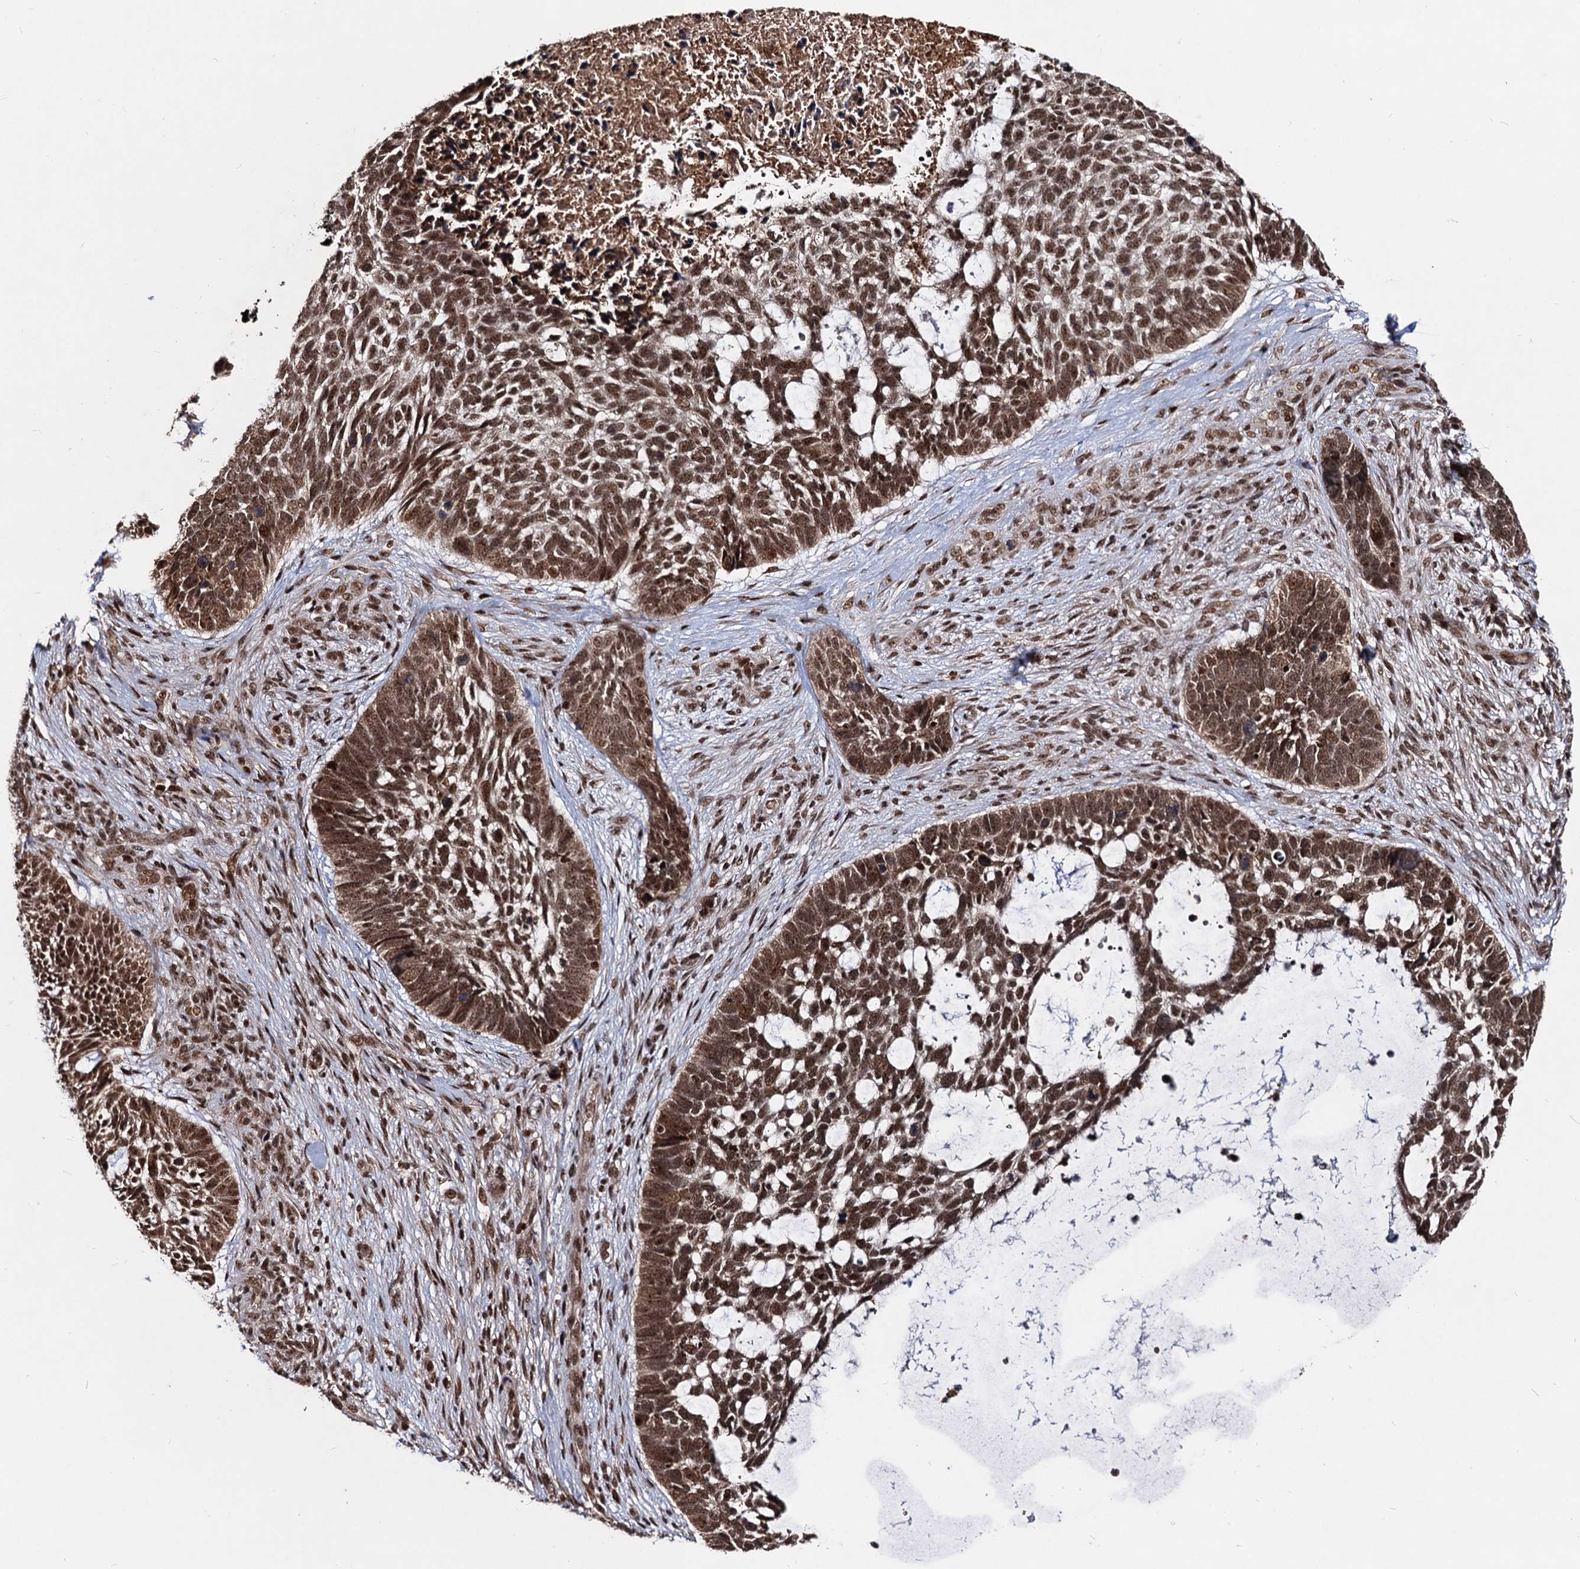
{"staining": {"intensity": "moderate", "quantity": ">75%", "location": "cytoplasmic/membranous,nuclear"}, "tissue": "skin cancer", "cell_type": "Tumor cells", "image_type": "cancer", "snomed": [{"axis": "morphology", "description": "Basal cell carcinoma"}, {"axis": "topography", "description": "Skin"}], "caption": "Skin cancer stained with a brown dye exhibits moderate cytoplasmic/membranous and nuclear positive positivity in about >75% of tumor cells.", "gene": "SFSWAP", "patient": {"sex": "male", "age": 88}}